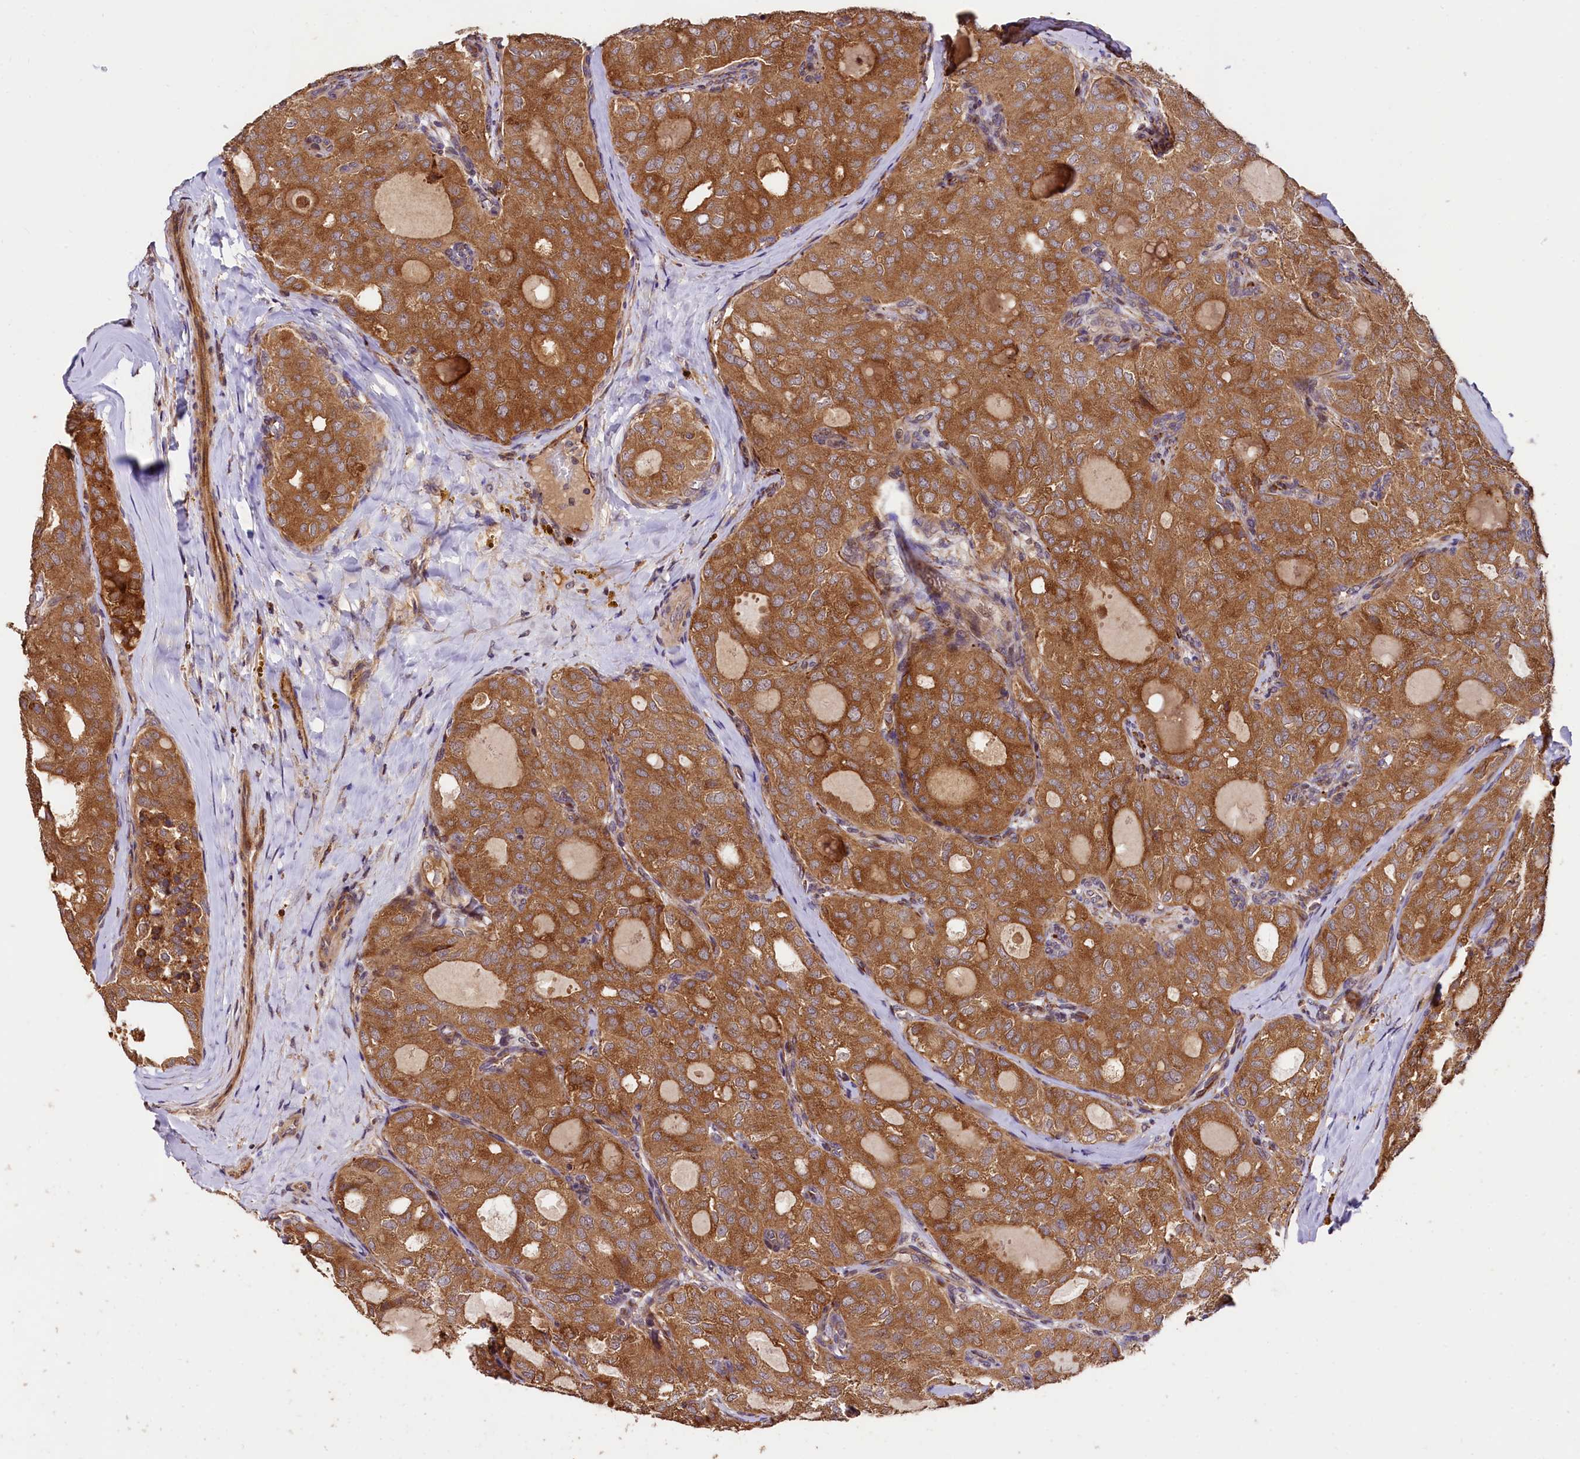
{"staining": {"intensity": "strong", "quantity": ">75%", "location": "cytoplasmic/membranous"}, "tissue": "thyroid cancer", "cell_type": "Tumor cells", "image_type": "cancer", "snomed": [{"axis": "morphology", "description": "Follicular adenoma carcinoma, NOS"}, {"axis": "topography", "description": "Thyroid gland"}], "caption": "Protein staining of follicular adenoma carcinoma (thyroid) tissue demonstrates strong cytoplasmic/membranous positivity in approximately >75% of tumor cells.", "gene": "RASSF1", "patient": {"sex": "male", "age": 75}}